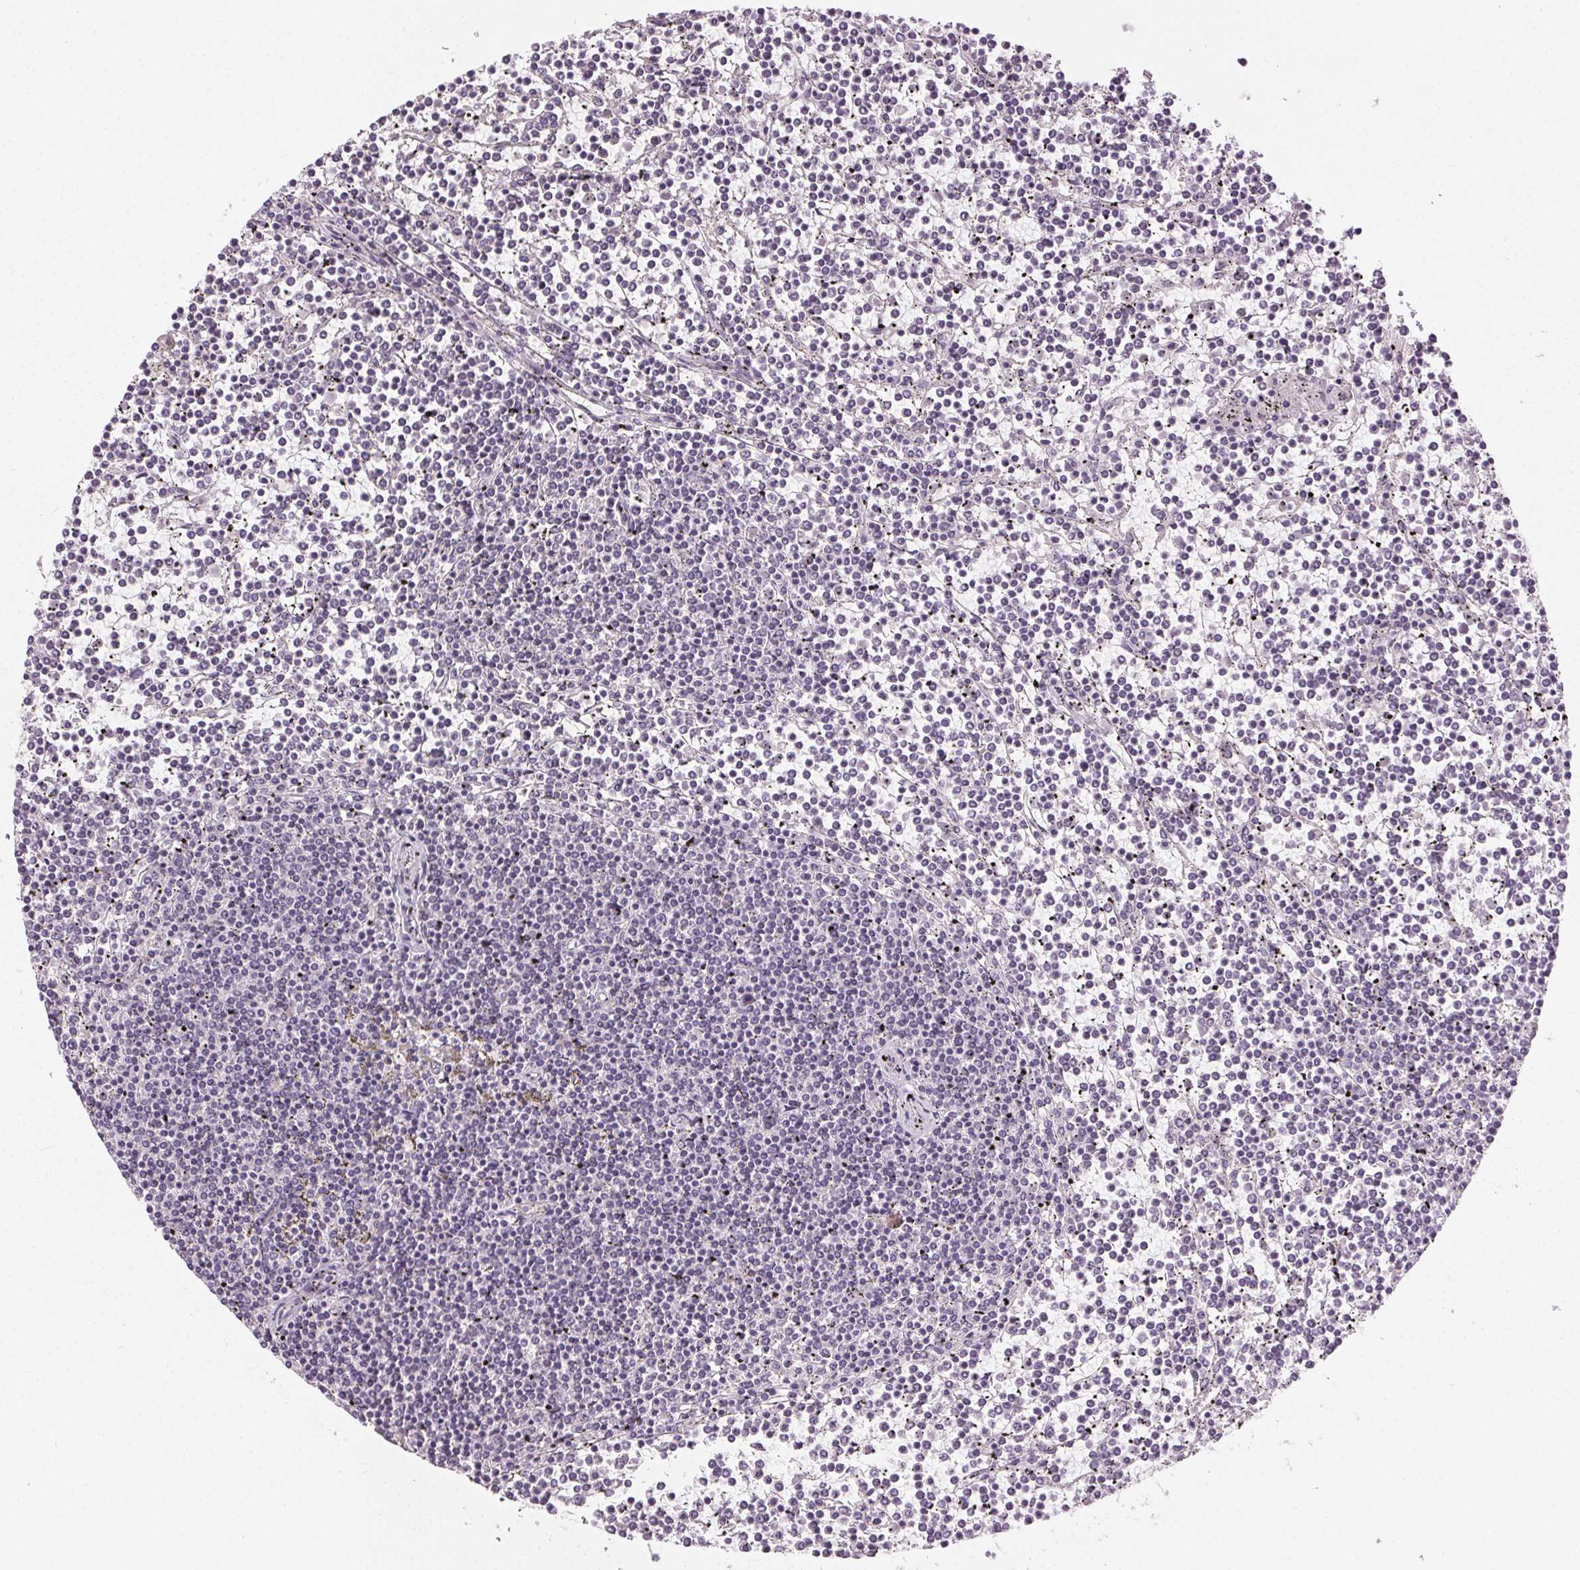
{"staining": {"intensity": "negative", "quantity": "none", "location": "none"}, "tissue": "lymphoma", "cell_type": "Tumor cells", "image_type": "cancer", "snomed": [{"axis": "morphology", "description": "Malignant lymphoma, non-Hodgkin's type, Low grade"}, {"axis": "topography", "description": "Spleen"}], "caption": "High magnification brightfield microscopy of low-grade malignant lymphoma, non-Hodgkin's type stained with DAB (3,3'-diaminobenzidine) (brown) and counterstained with hematoxylin (blue): tumor cells show no significant staining.", "gene": "CLTRN", "patient": {"sex": "female", "age": 19}}